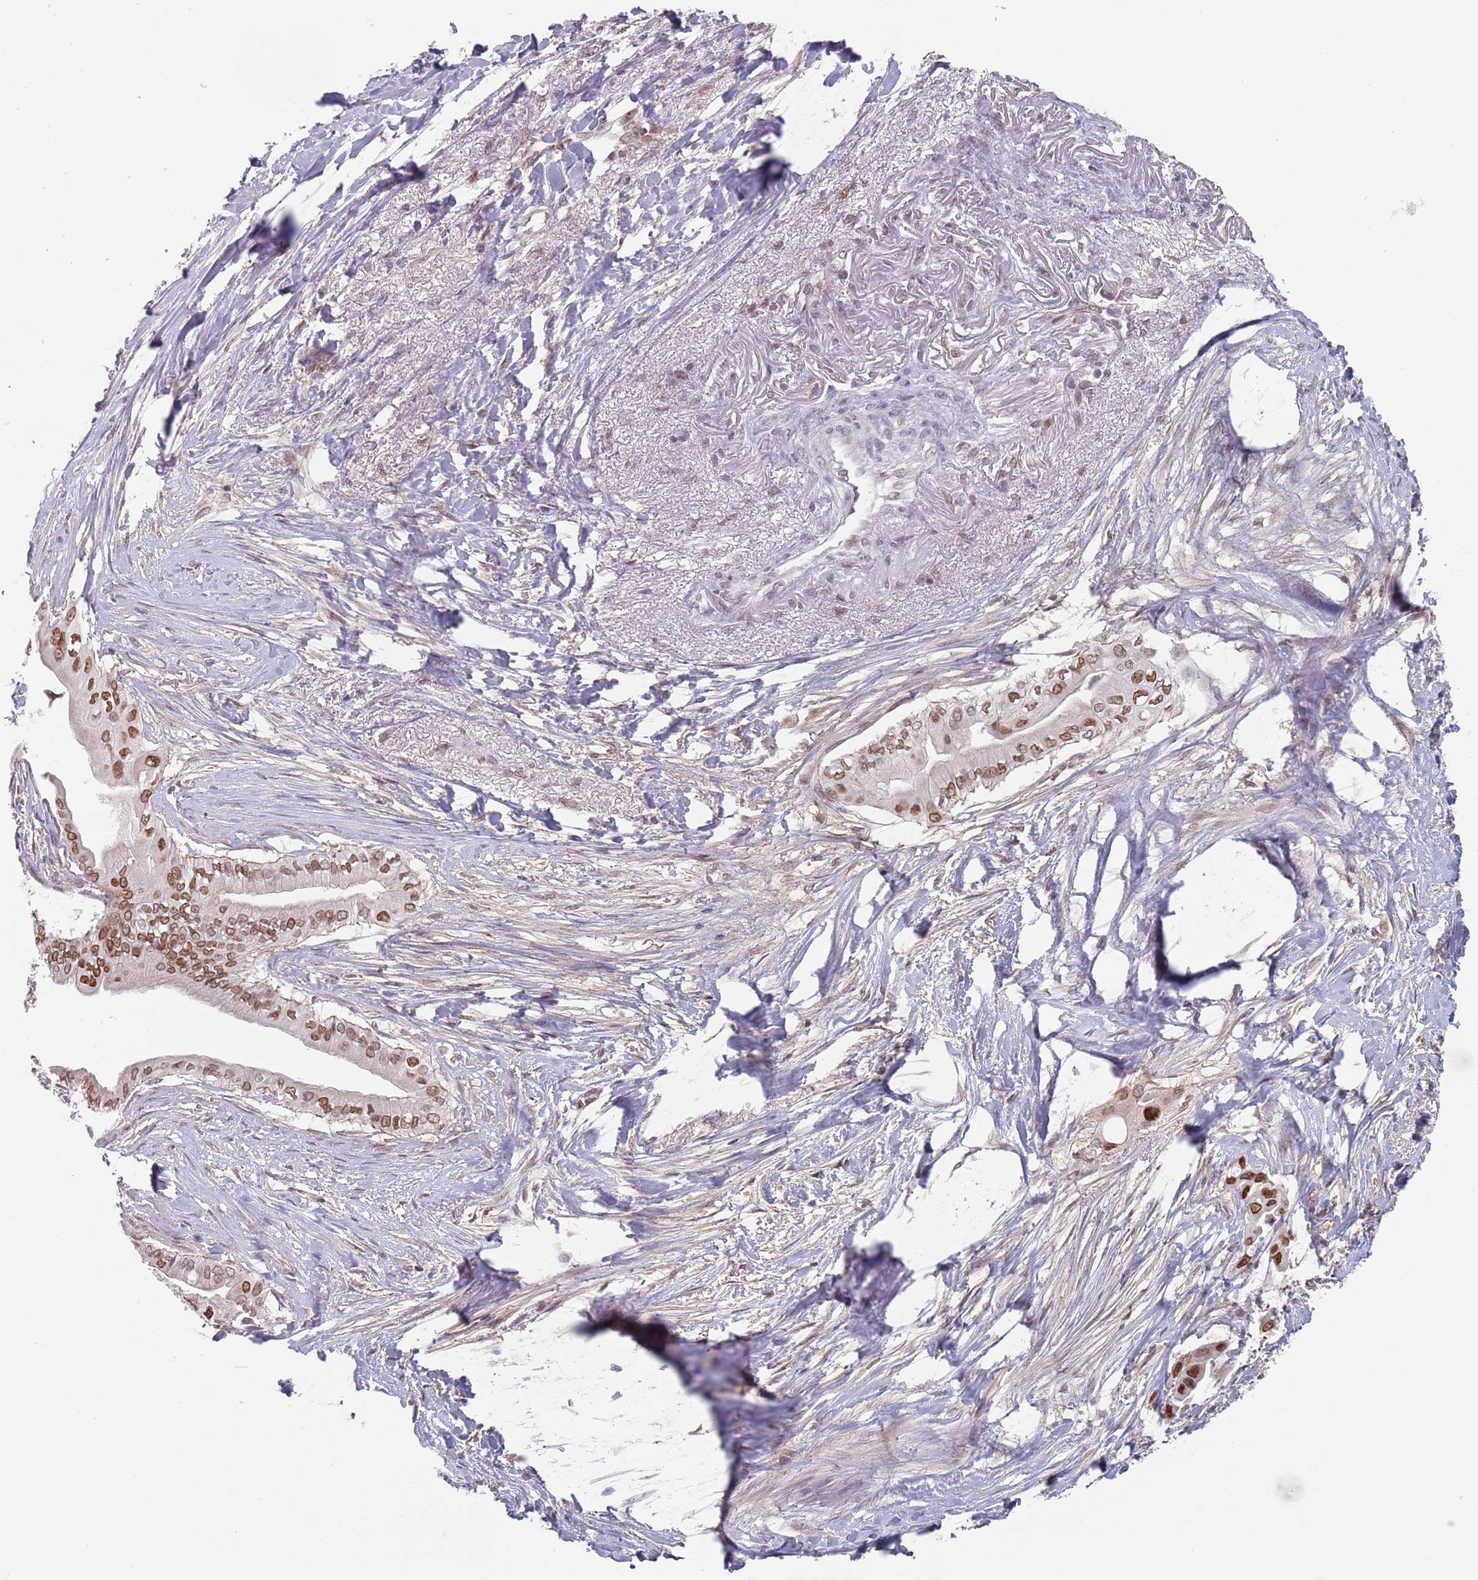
{"staining": {"intensity": "moderate", "quantity": ">75%", "location": "nuclear"}, "tissue": "pancreatic cancer", "cell_type": "Tumor cells", "image_type": "cancer", "snomed": [{"axis": "morphology", "description": "Adenocarcinoma, NOS"}, {"axis": "topography", "description": "Pancreas"}], "caption": "Approximately >75% of tumor cells in pancreatic adenocarcinoma exhibit moderate nuclear protein staining as visualized by brown immunohistochemical staining.", "gene": "MFSD12", "patient": {"sex": "male", "age": 71}}